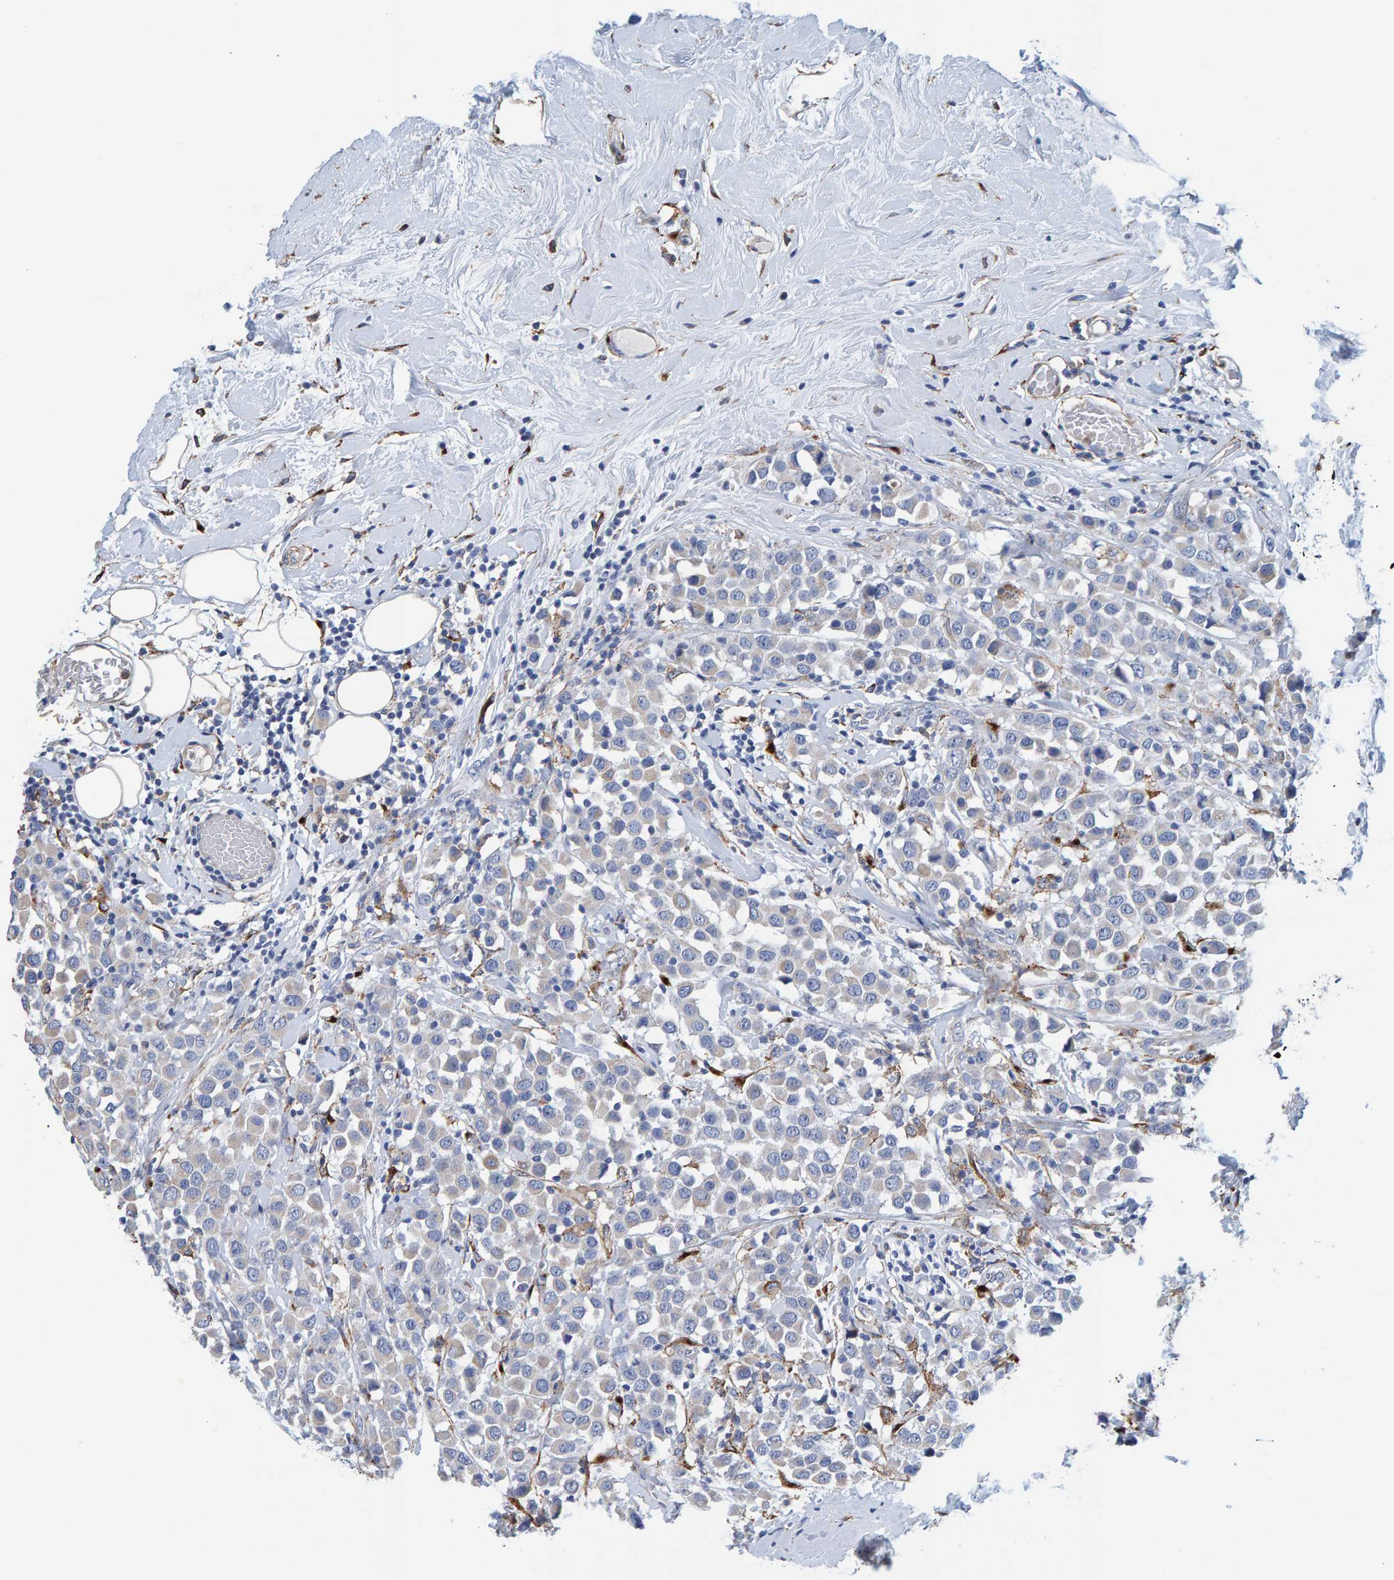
{"staining": {"intensity": "negative", "quantity": "none", "location": "none"}, "tissue": "breast cancer", "cell_type": "Tumor cells", "image_type": "cancer", "snomed": [{"axis": "morphology", "description": "Duct carcinoma"}, {"axis": "topography", "description": "Breast"}], "caption": "Tumor cells are negative for brown protein staining in breast cancer (infiltrating ductal carcinoma). Nuclei are stained in blue.", "gene": "LRP1", "patient": {"sex": "female", "age": 61}}